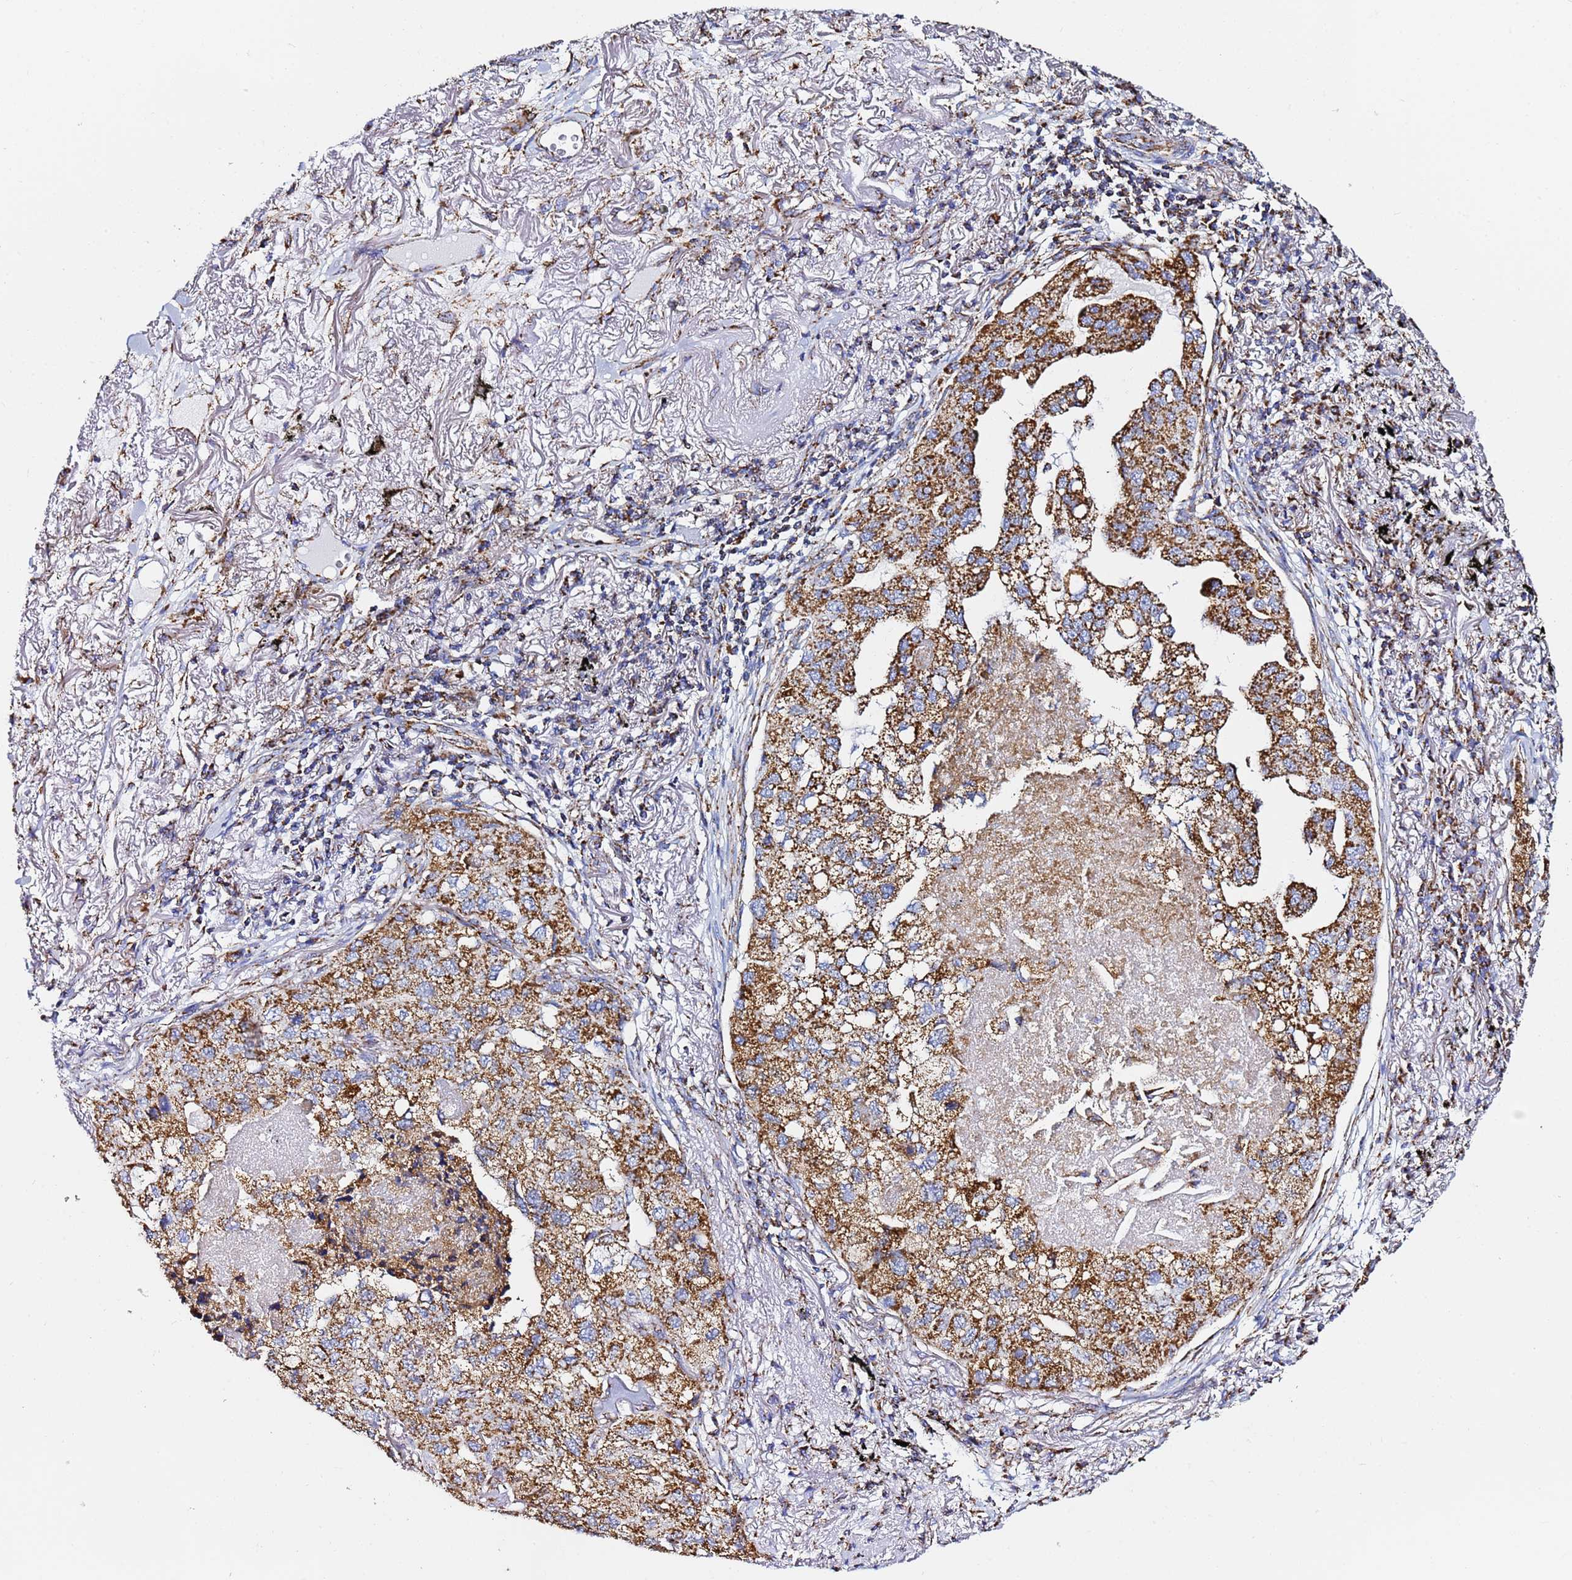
{"staining": {"intensity": "strong", "quantity": ">75%", "location": "cytoplasmic/membranous"}, "tissue": "lung cancer", "cell_type": "Tumor cells", "image_type": "cancer", "snomed": [{"axis": "morphology", "description": "Adenocarcinoma, NOS"}, {"axis": "topography", "description": "Lung"}], "caption": "A high-resolution image shows immunohistochemistry staining of lung adenocarcinoma, which exhibits strong cytoplasmic/membranous positivity in approximately >75% of tumor cells.", "gene": "PHB2", "patient": {"sex": "male", "age": 65}}